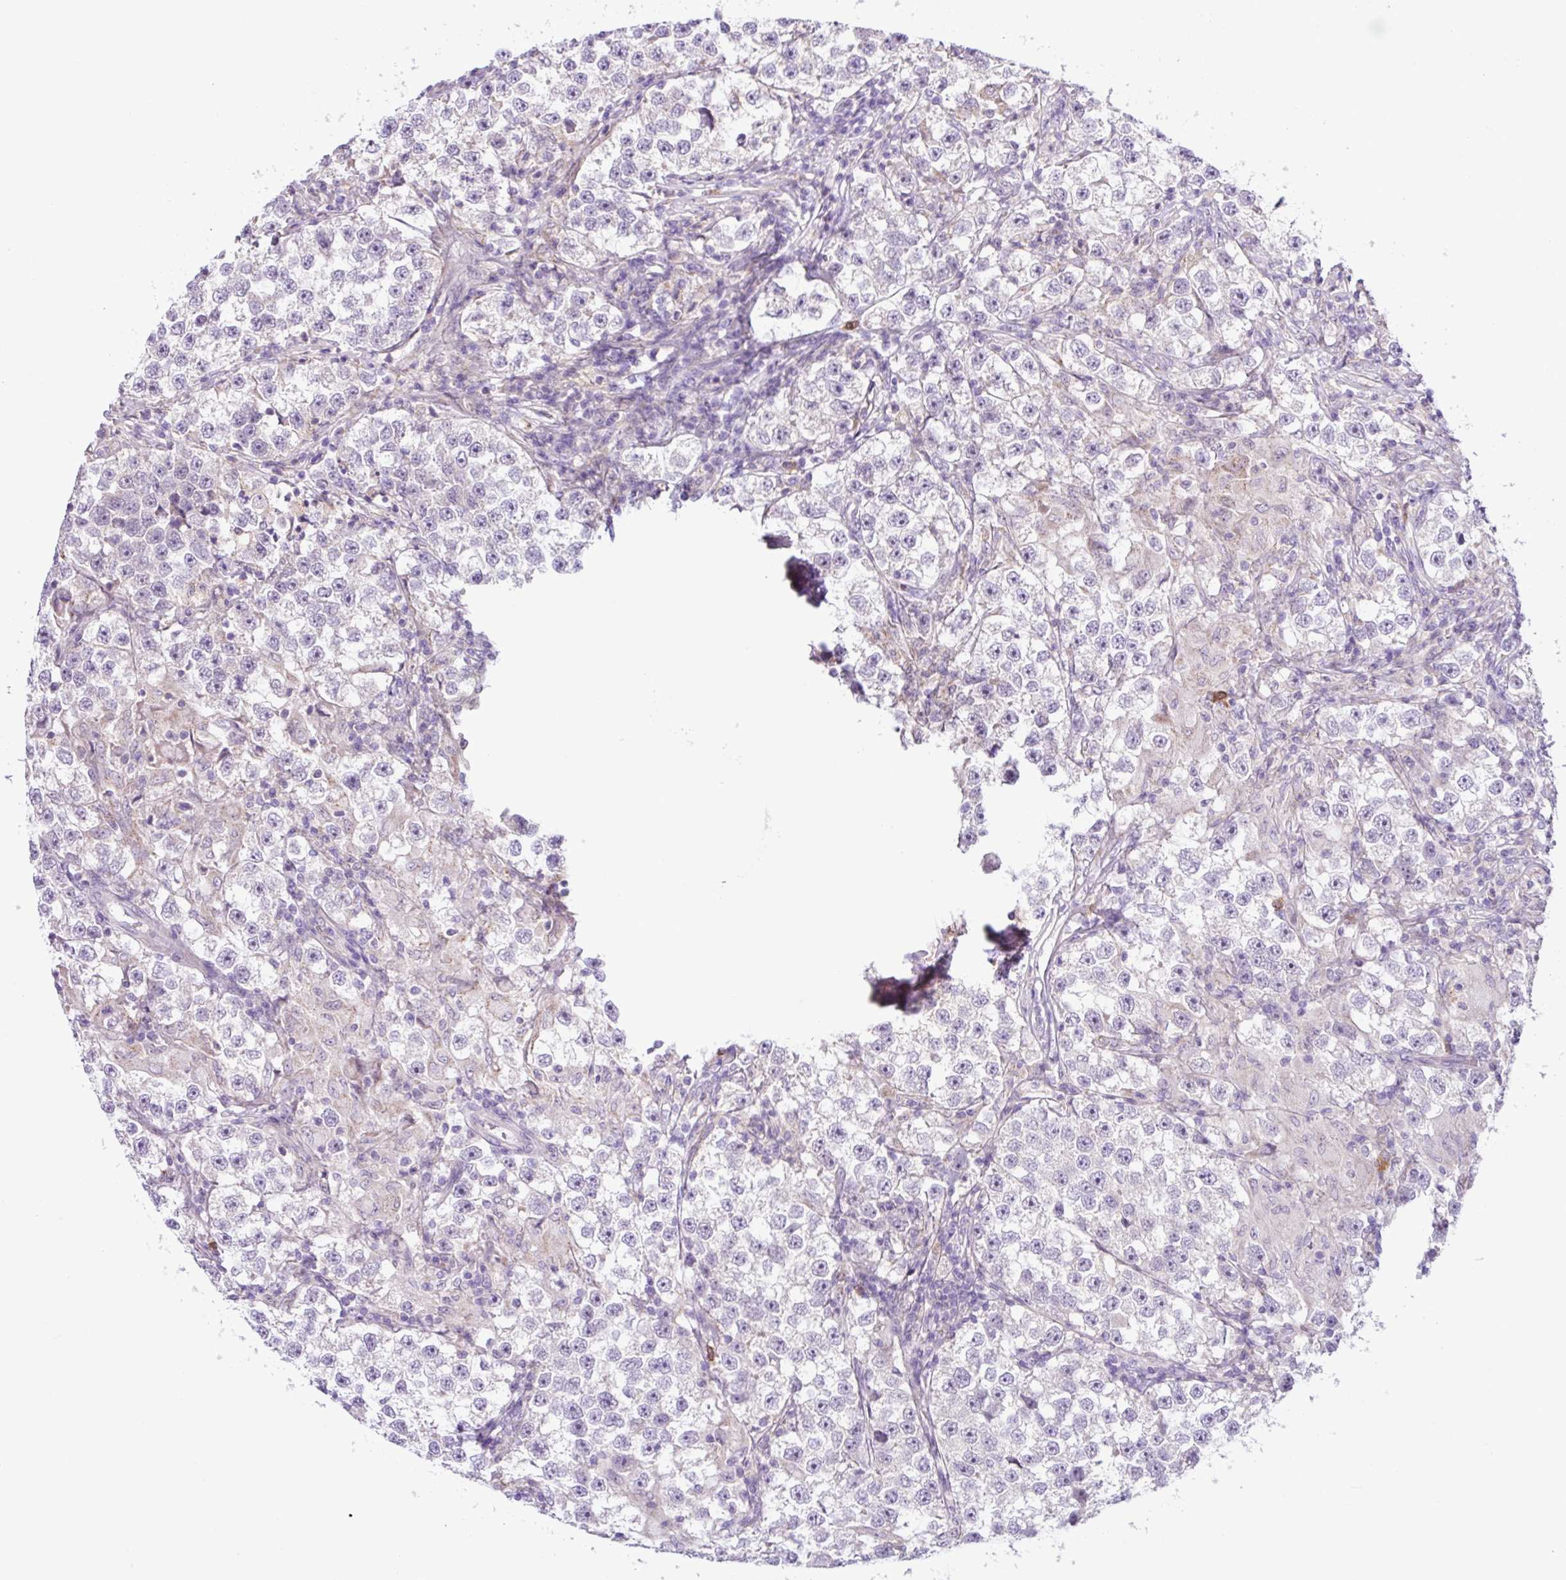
{"staining": {"intensity": "negative", "quantity": "none", "location": "none"}, "tissue": "testis cancer", "cell_type": "Tumor cells", "image_type": "cancer", "snomed": [{"axis": "morphology", "description": "Seminoma, NOS"}, {"axis": "topography", "description": "Testis"}], "caption": "DAB immunohistochemical staining of testis cancer shows no significant staining in tumor cells.", "gene": "TONSL", "patient": {"sex": "male", "age": 46}}